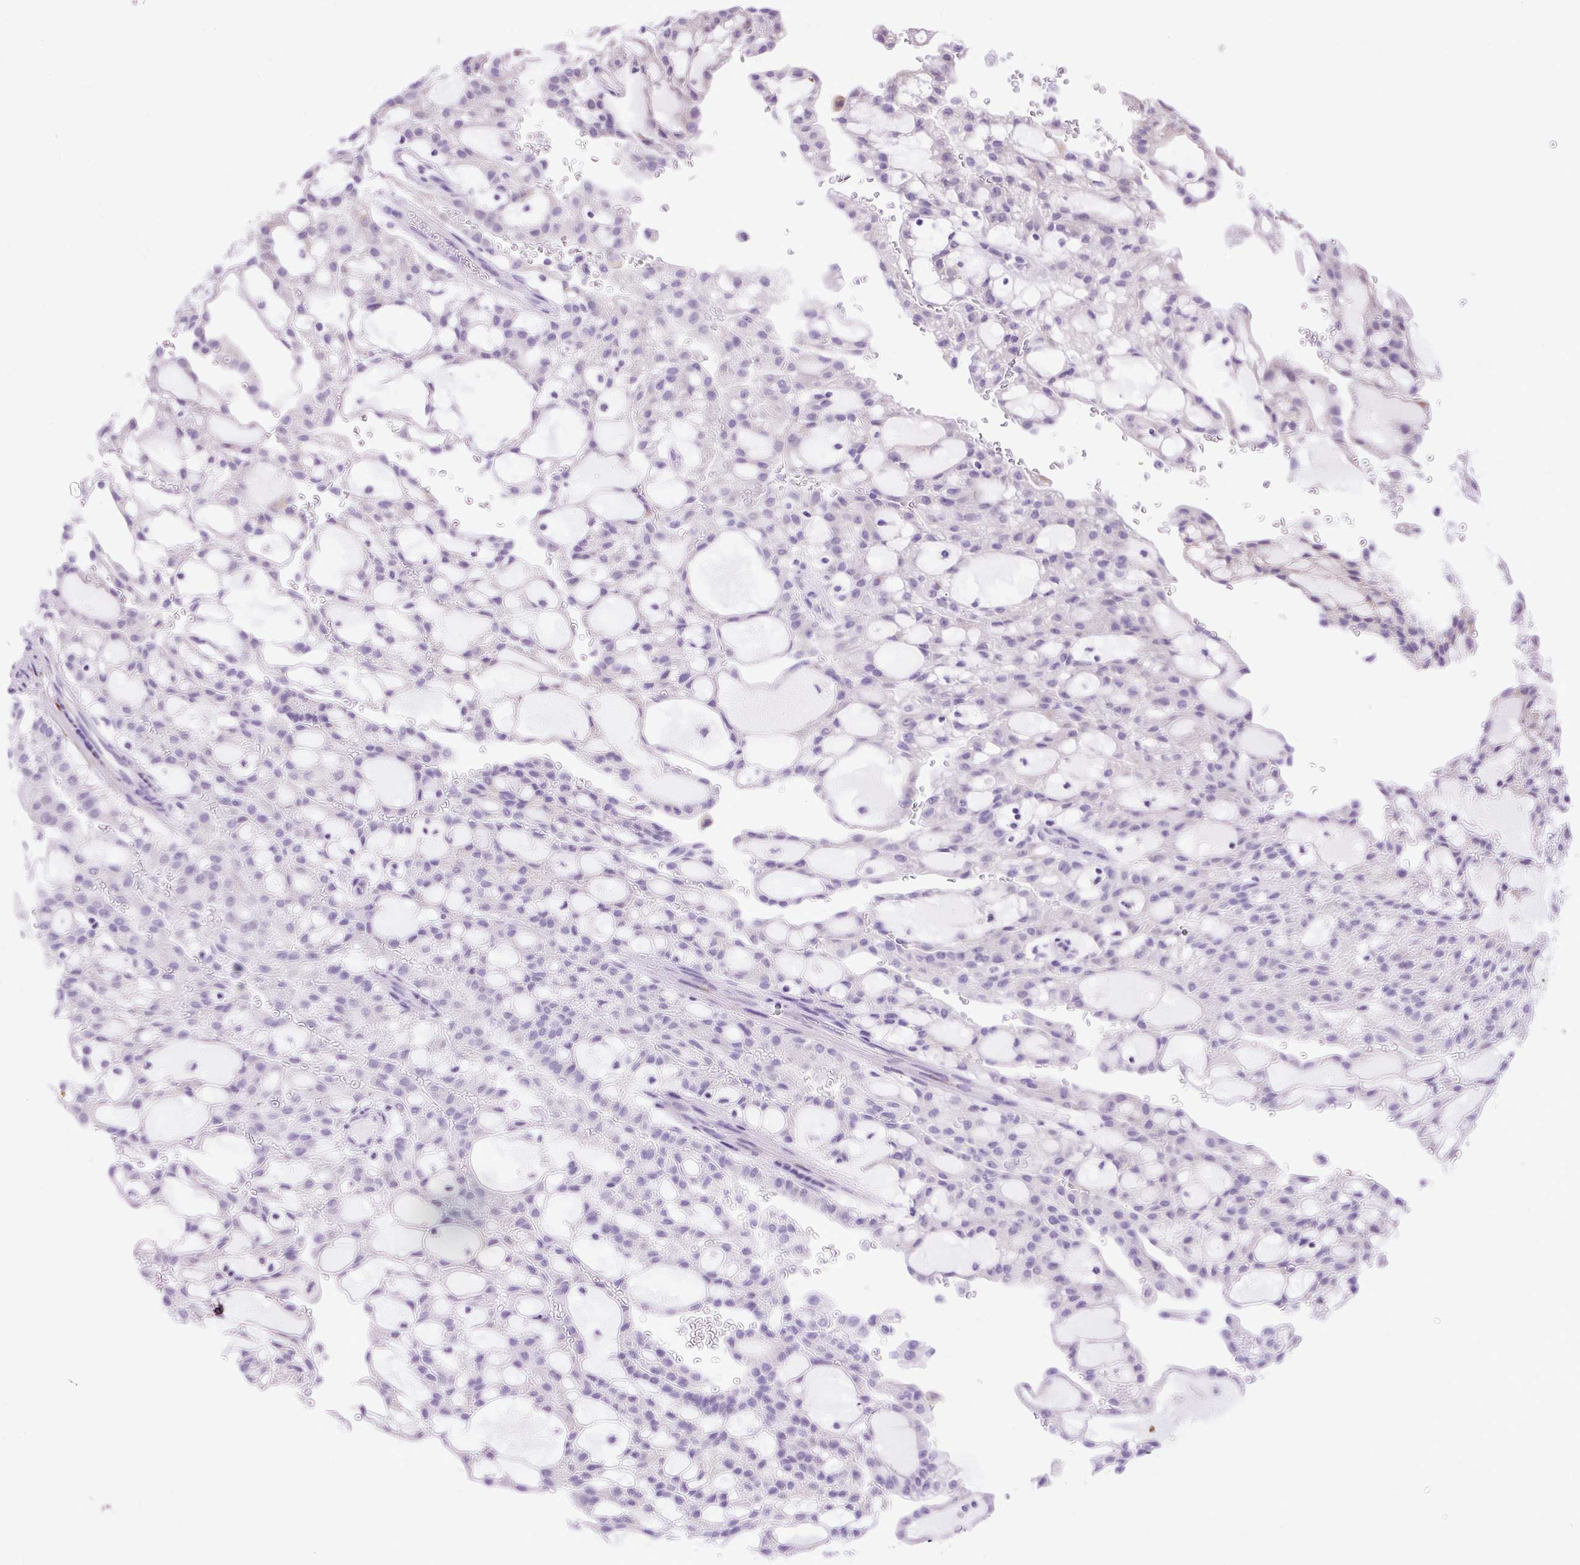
{"staining": {"intensity": "negative", "quantity": "none", "location": "none"}, "tissue": "renal cancer", "cell_type": "Tumor cells", "image_type": "cancer", "snomed": [{"axis": "morphology", "description": "Adenocarcinoma, NOS"}, {"axis": "topography", "description": "Kidney"}], "caption": "An IHC image of renal cancer (adenocarcinoma) is shown. There is no staining in tumor cells of renal cancer (adenocarcinoma).", "gene": "ZNF256", "patient": {"sex": "male", "age": 63}}